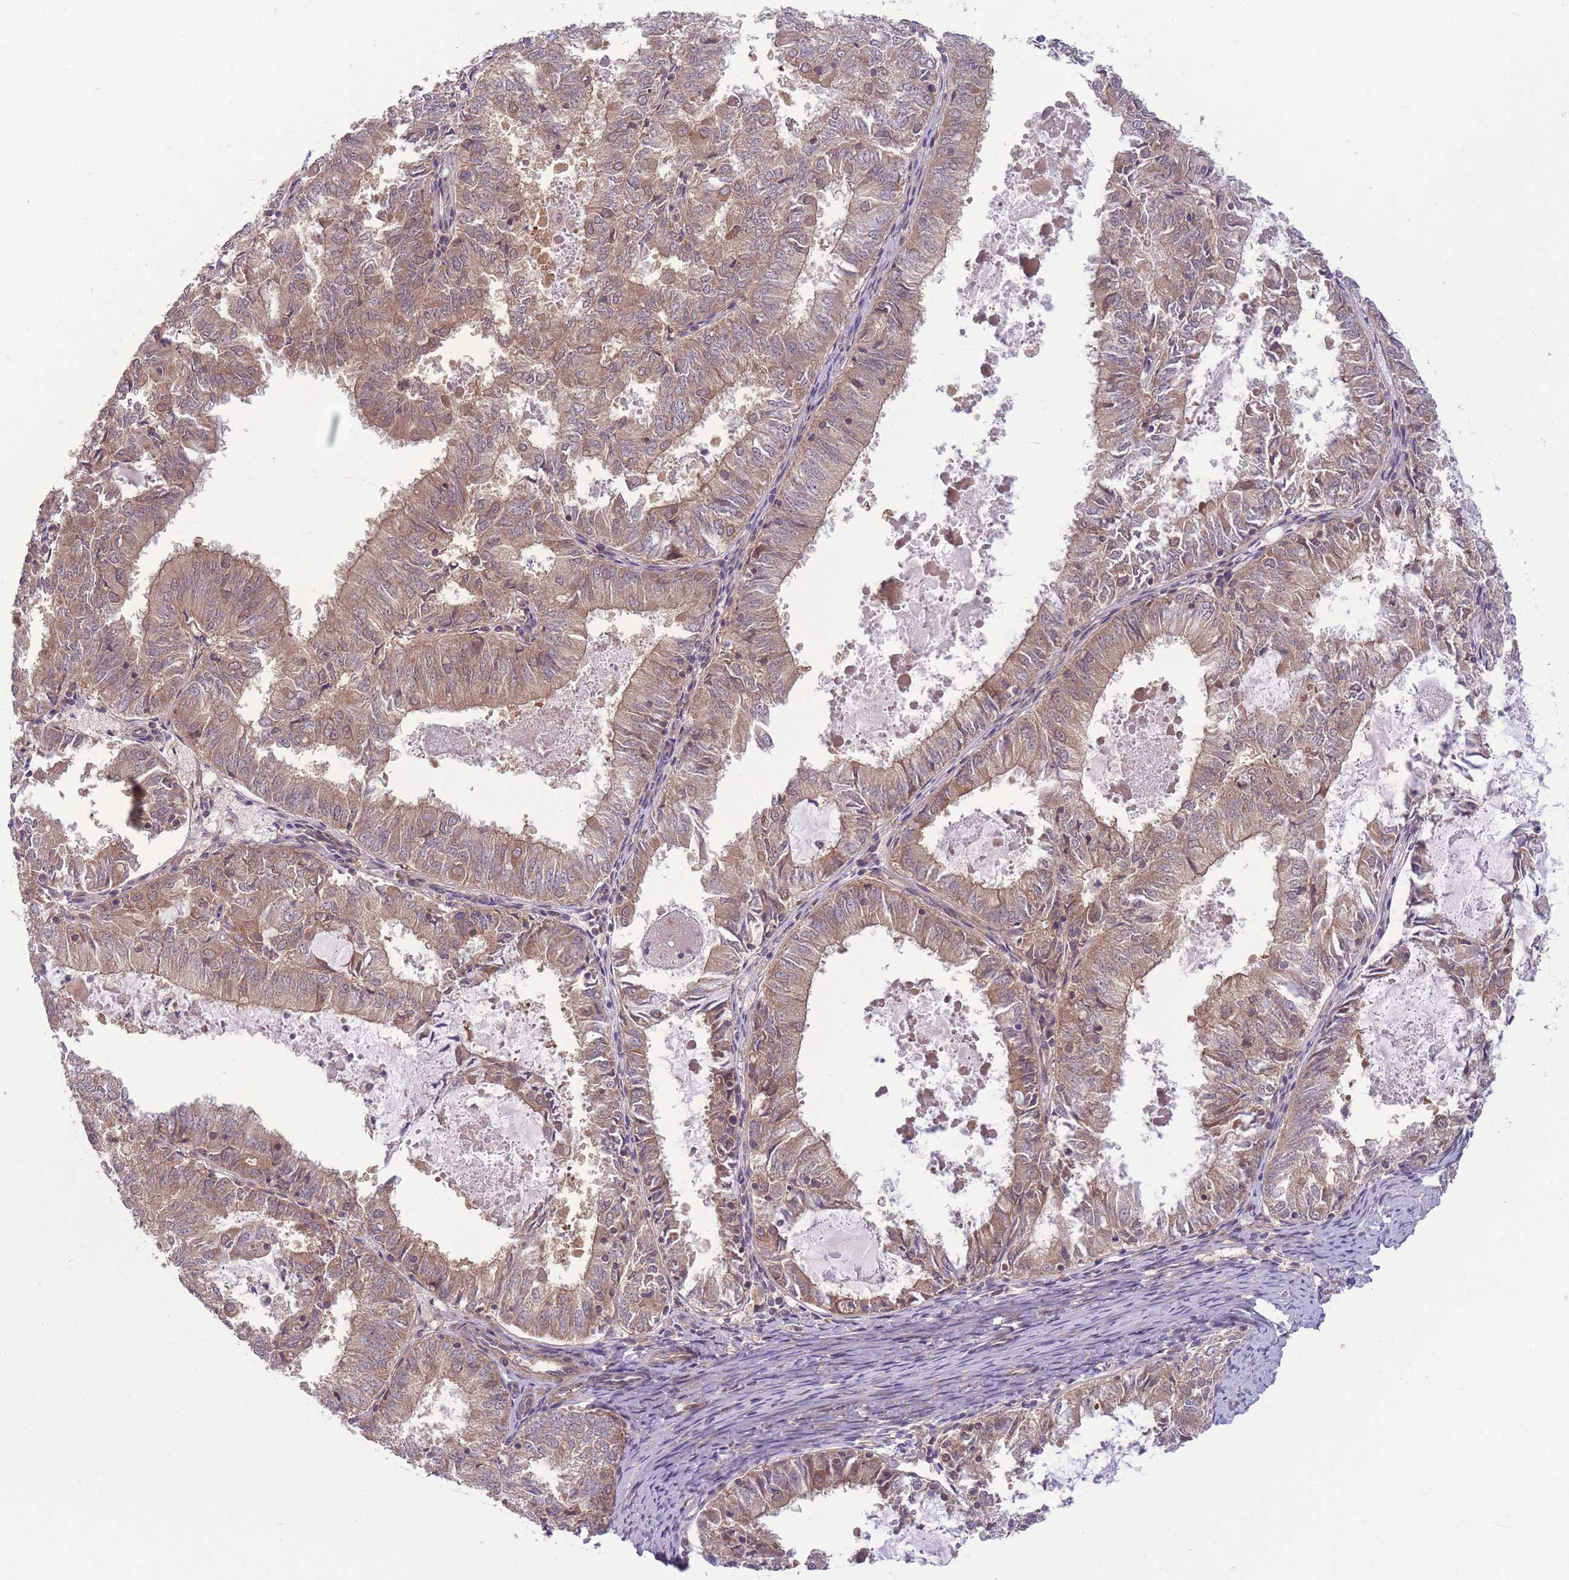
{"staining": {"intensity": "weak", "quantity": ">75%", "location": "cytoplasmic/membranous"}, "tissue": "endometrial cancer", "cell_type": "Tumor cells", "image_type": "cancer", "snomed": [{"axis": "morphology", "description": "Adenocarcinoma, NOS"}, {"axis": "topography", "description": "Endometrium"}], "caption": "Brown immunohistochemical staining in human endometrial adenocarcinoma exhibits weak cytoplasmic/membranous expression in approximately >75% of tumor cells. (Brightfield microscopy of DAB IHC at high magnification).", "gene": "PFDN6", "patient": {"sex": "female", "age": 57}}